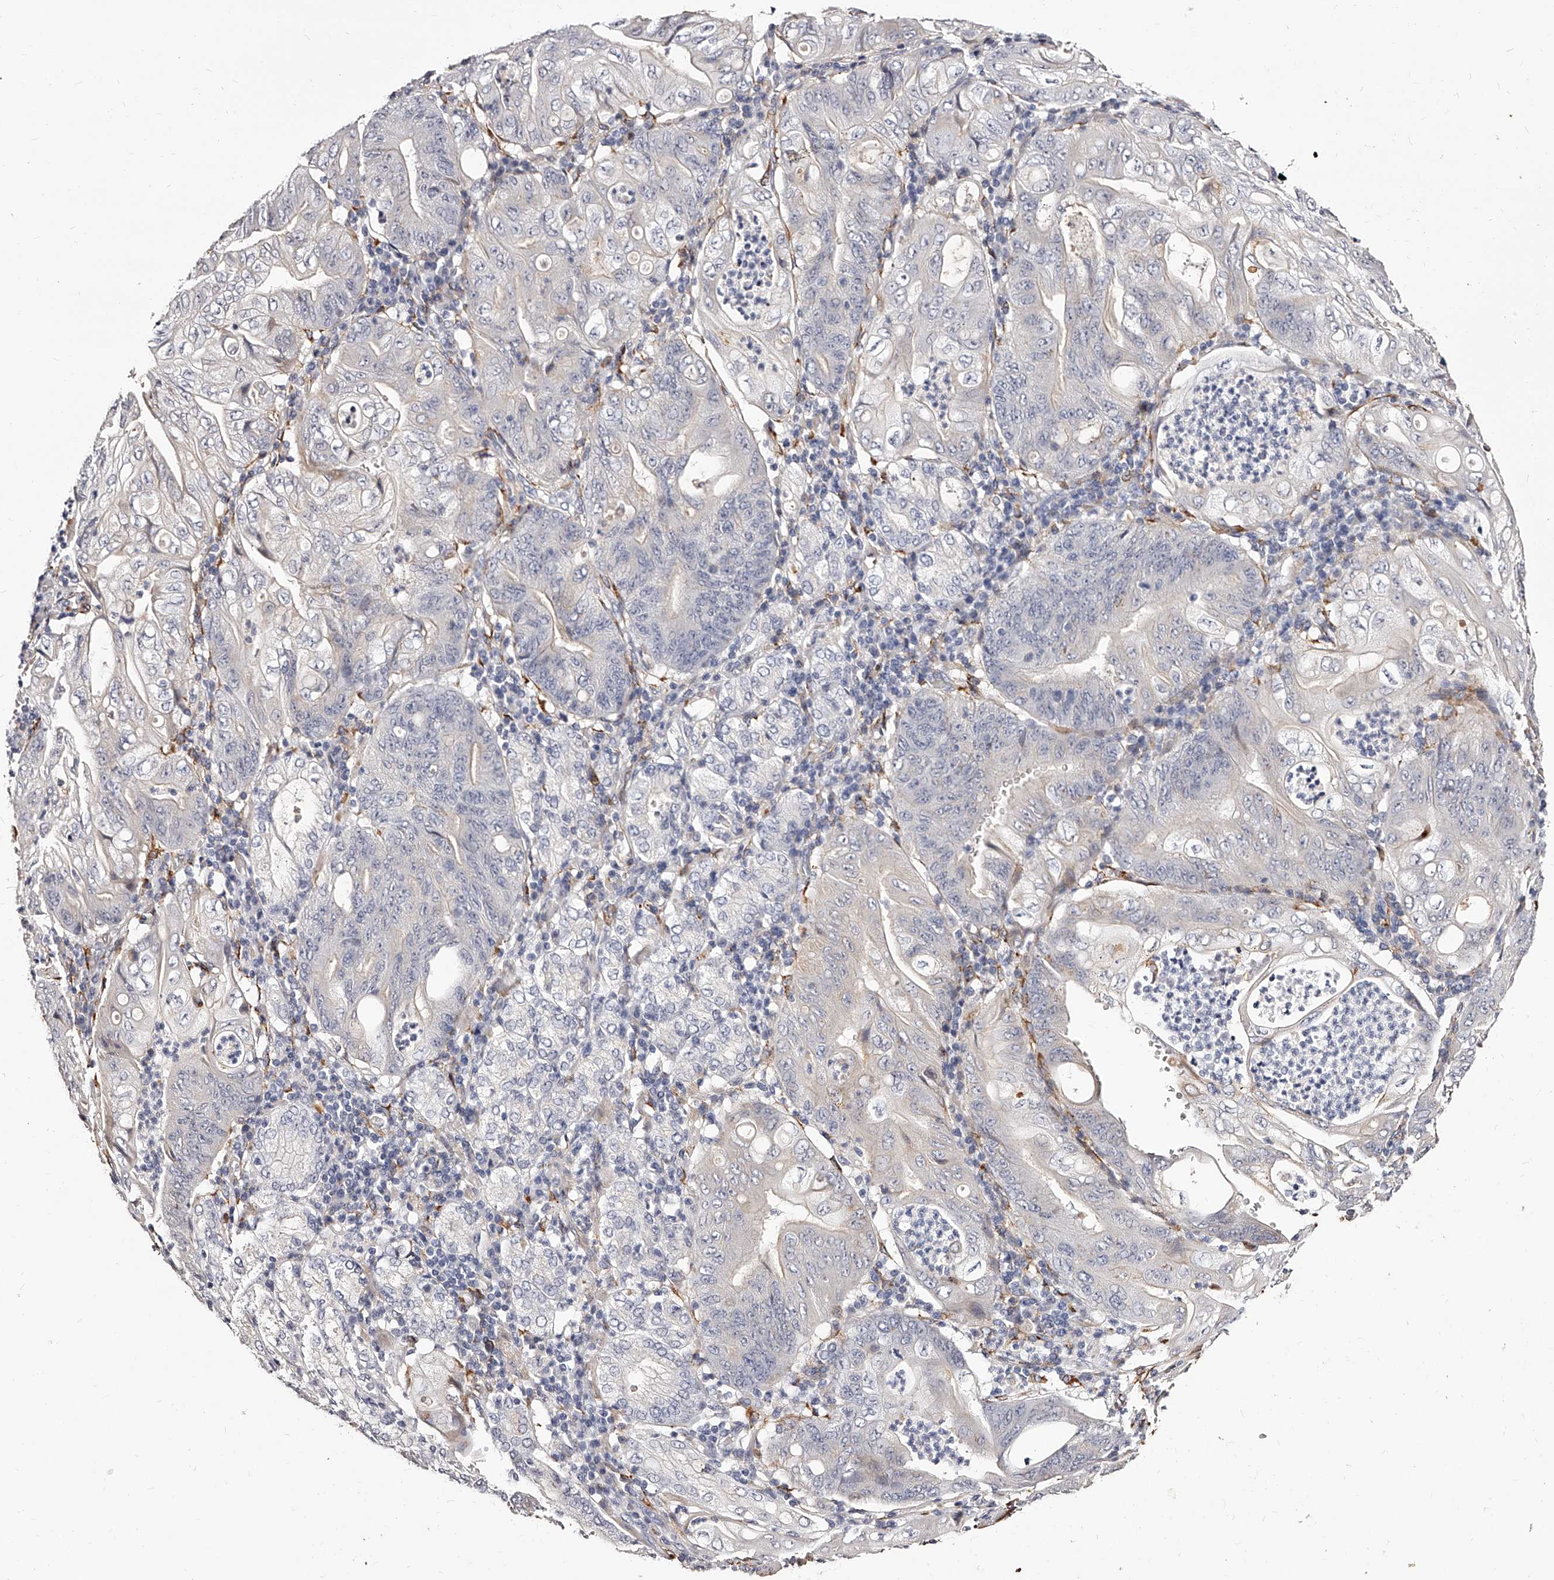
{"staining": {"intensity": "negative", "quantity": "none", "location": "none"}, "tissue": "stomach cancer", "cell_type": "Tumor cells", "image_type": "cancer", "snomed": [{"axis": "morphology", "description": "Adenocarcinoma, NOS"}, {"axis": "topography", "description": "Stomach"}], "caption": "This is a histopathology image of immunohistochemistry staining of stomach adenocarcinoma, which shows no staining in tumor cells.", "gene": "CD82", "patient": {"sex": "female", "age": 73}}